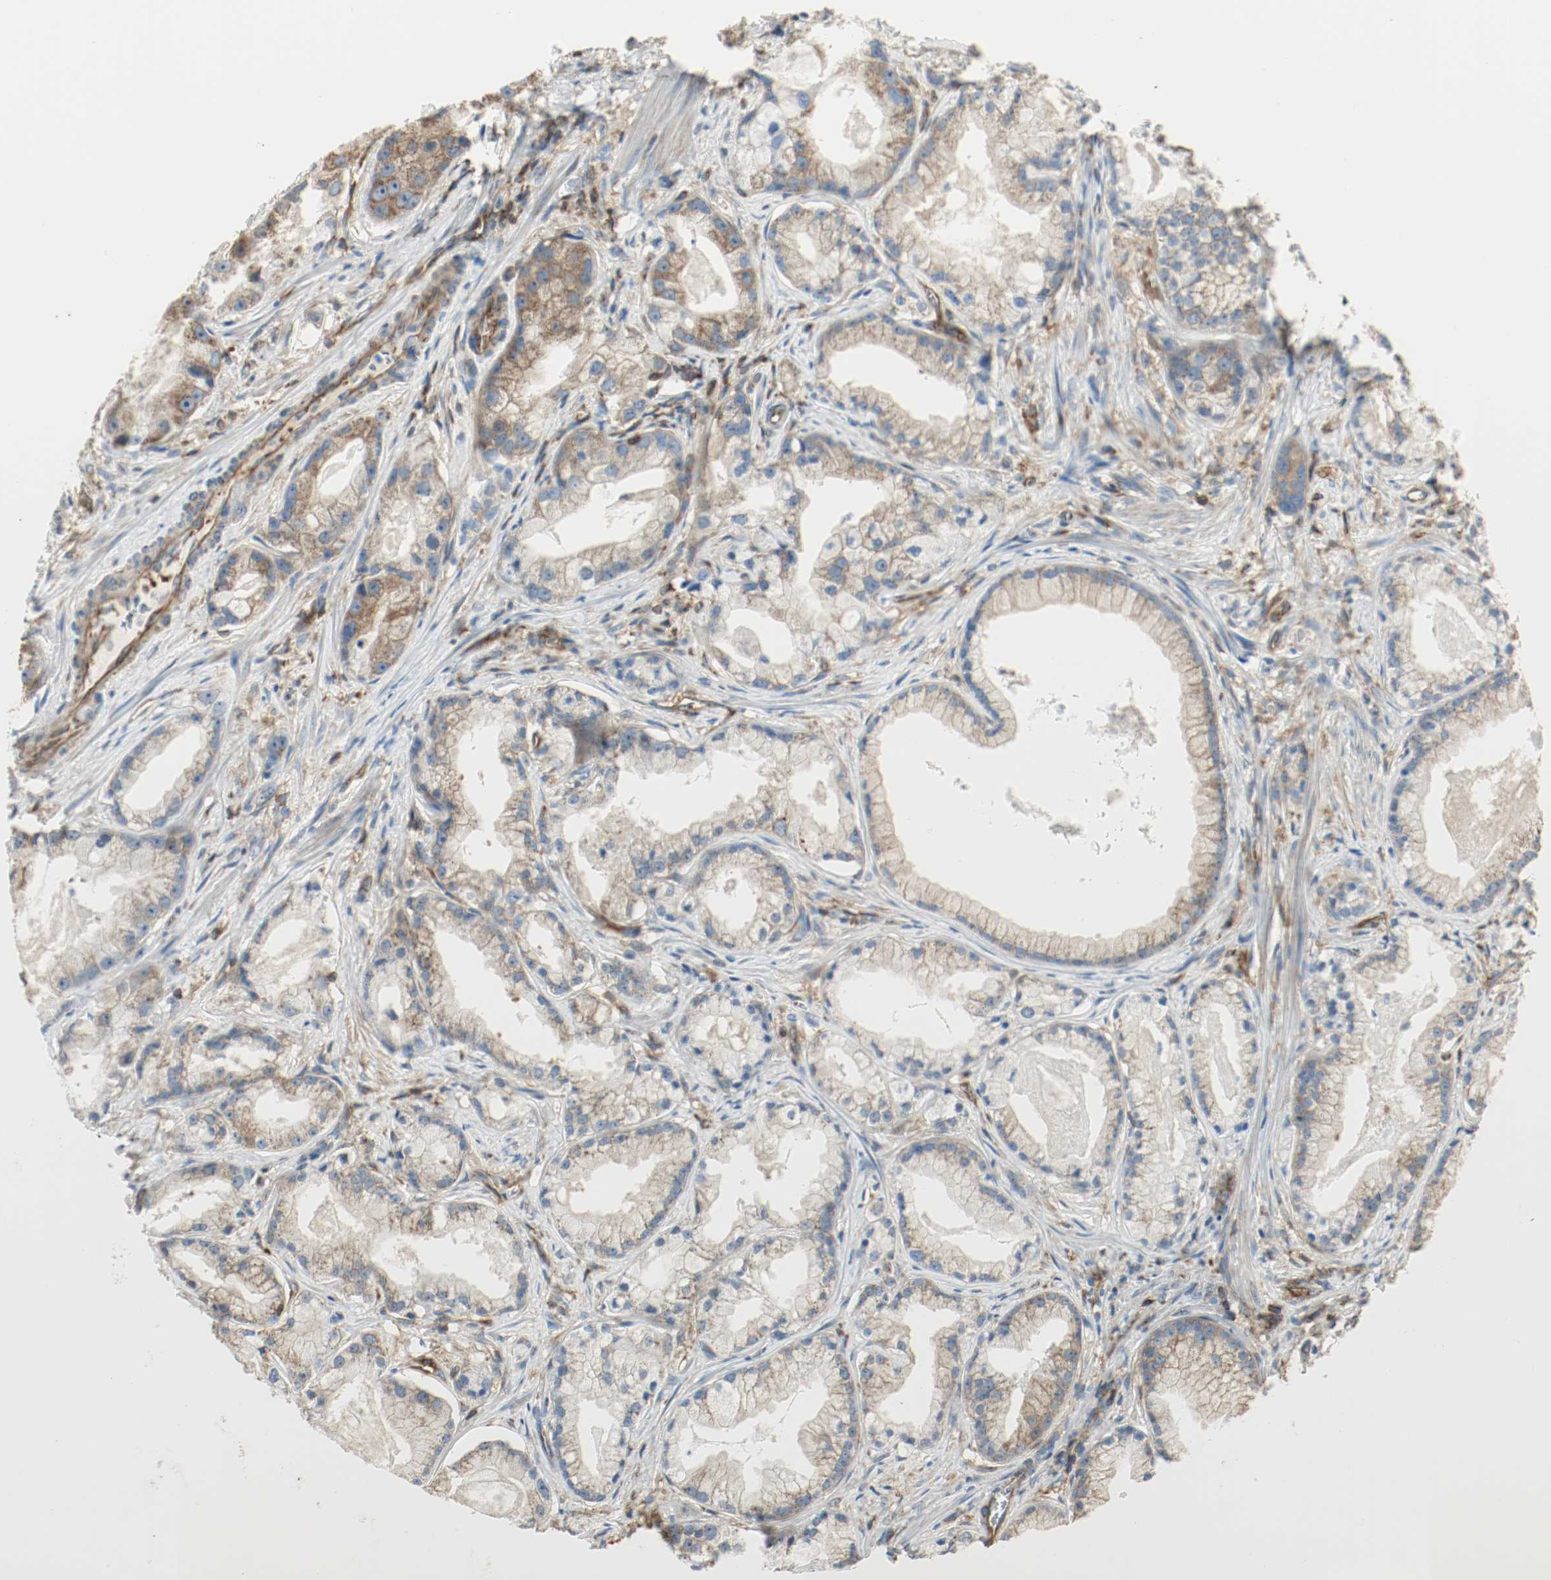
{"staining": {"intensity": "strong", "quantity": ">75%", "location": "cytoplasmic/membranous"}, "tissue": "prostate cancer", "cell_type": "Tumor cells", "image_type": "cancer", "snomed": [{"axis": "morphology", "description": "Adenocarcinoma, Low grade"}, {"axis": "topography", "description": "Prostate"}], "caption": "Prostate cancer was stained to show a protein in brown. There is high levels of strong cytoplasmic/membranous staining in approximately >75% of tumor cells.", "gene": "PLCG1", "patient": {"sex": "male", "age": 59}}